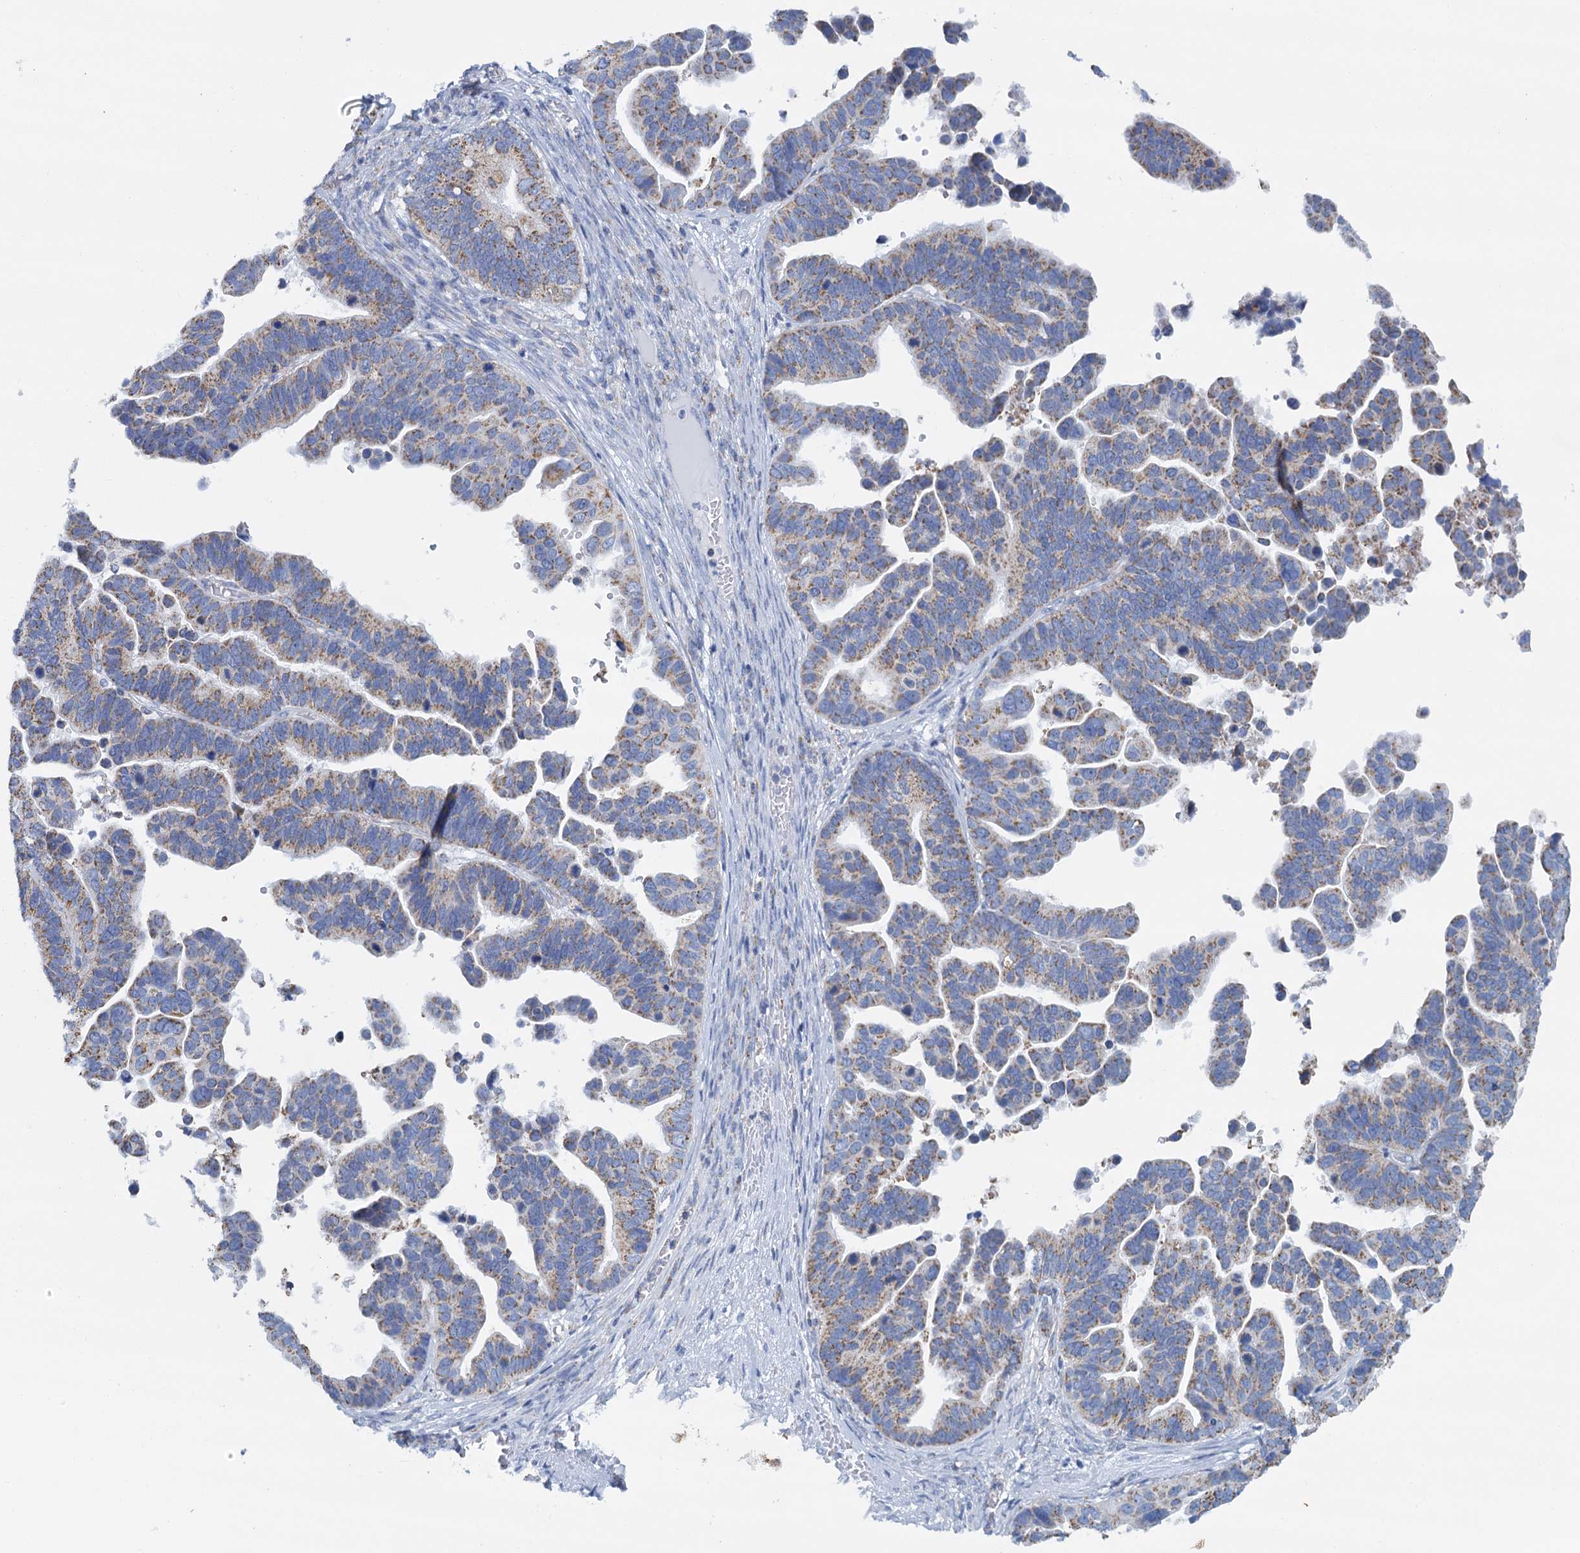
{"staining": {"intensity": "moderate", "quantity": ">75%", "location": "cytoplasmic/membranous"}, "tissue": "ovarian cancer", "cell_type": "Tumor cells", "image_type": "cancer", "snomed": [{"axis": "morphology", "description": "Cystadenocarcinoma, serous, NOS"}, {"axis": "topography", "description": "Ovary"}], "caption": "DAB immunohistochemical staining of human ovarian serous cystadenocarcinoma demonstrates moderate cytoplasmic/membranous protein staining in about >75% of tumor cells.", "gene": "CCP110", "patient": {"sex": "female", "age": 56}}